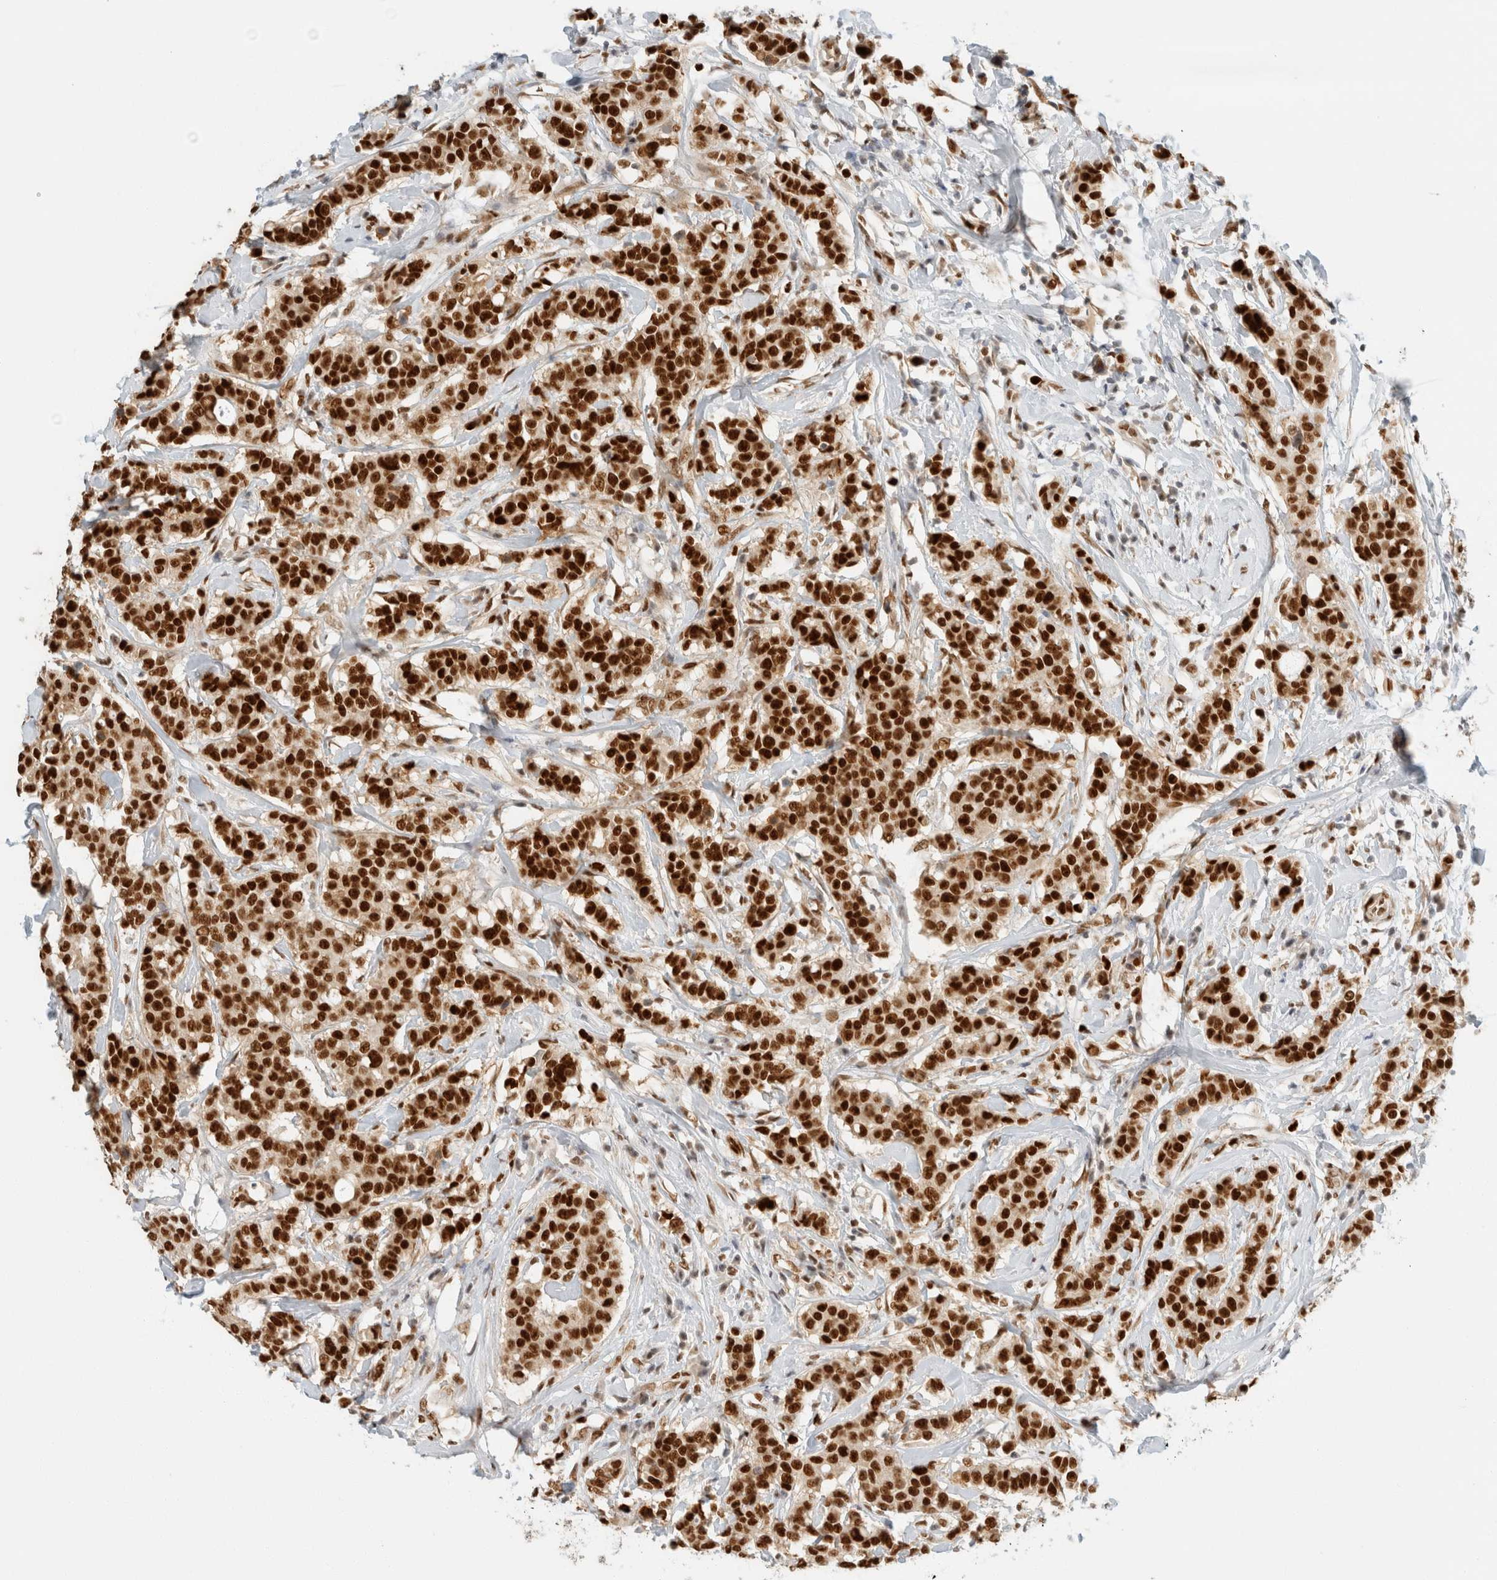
{"staining": {"intensity": "strong", "quantity": ">75%", "location": "nuclear"}, "tissue": "breast cancer", "cell_type": "Tumor cells", "image_type": "cancer", "snomed": [{"axis": "morphology", "description": "Duct carcinoma"}, {"axis": "topography", "description": "Breast"}], "caption": "Tumor cells demonstrate high levels of strong nuclear positivity in approximately >75% of cells in human breast cancer (intraductal carcinoma). The staining was performed using DAB to visualize the protein expression in brown, while the nuclei were stained in blue with hematoxylin (Magnification: 20x).", "gene": "ZNF768", "patient": {"sex": "female", "age": 27}}